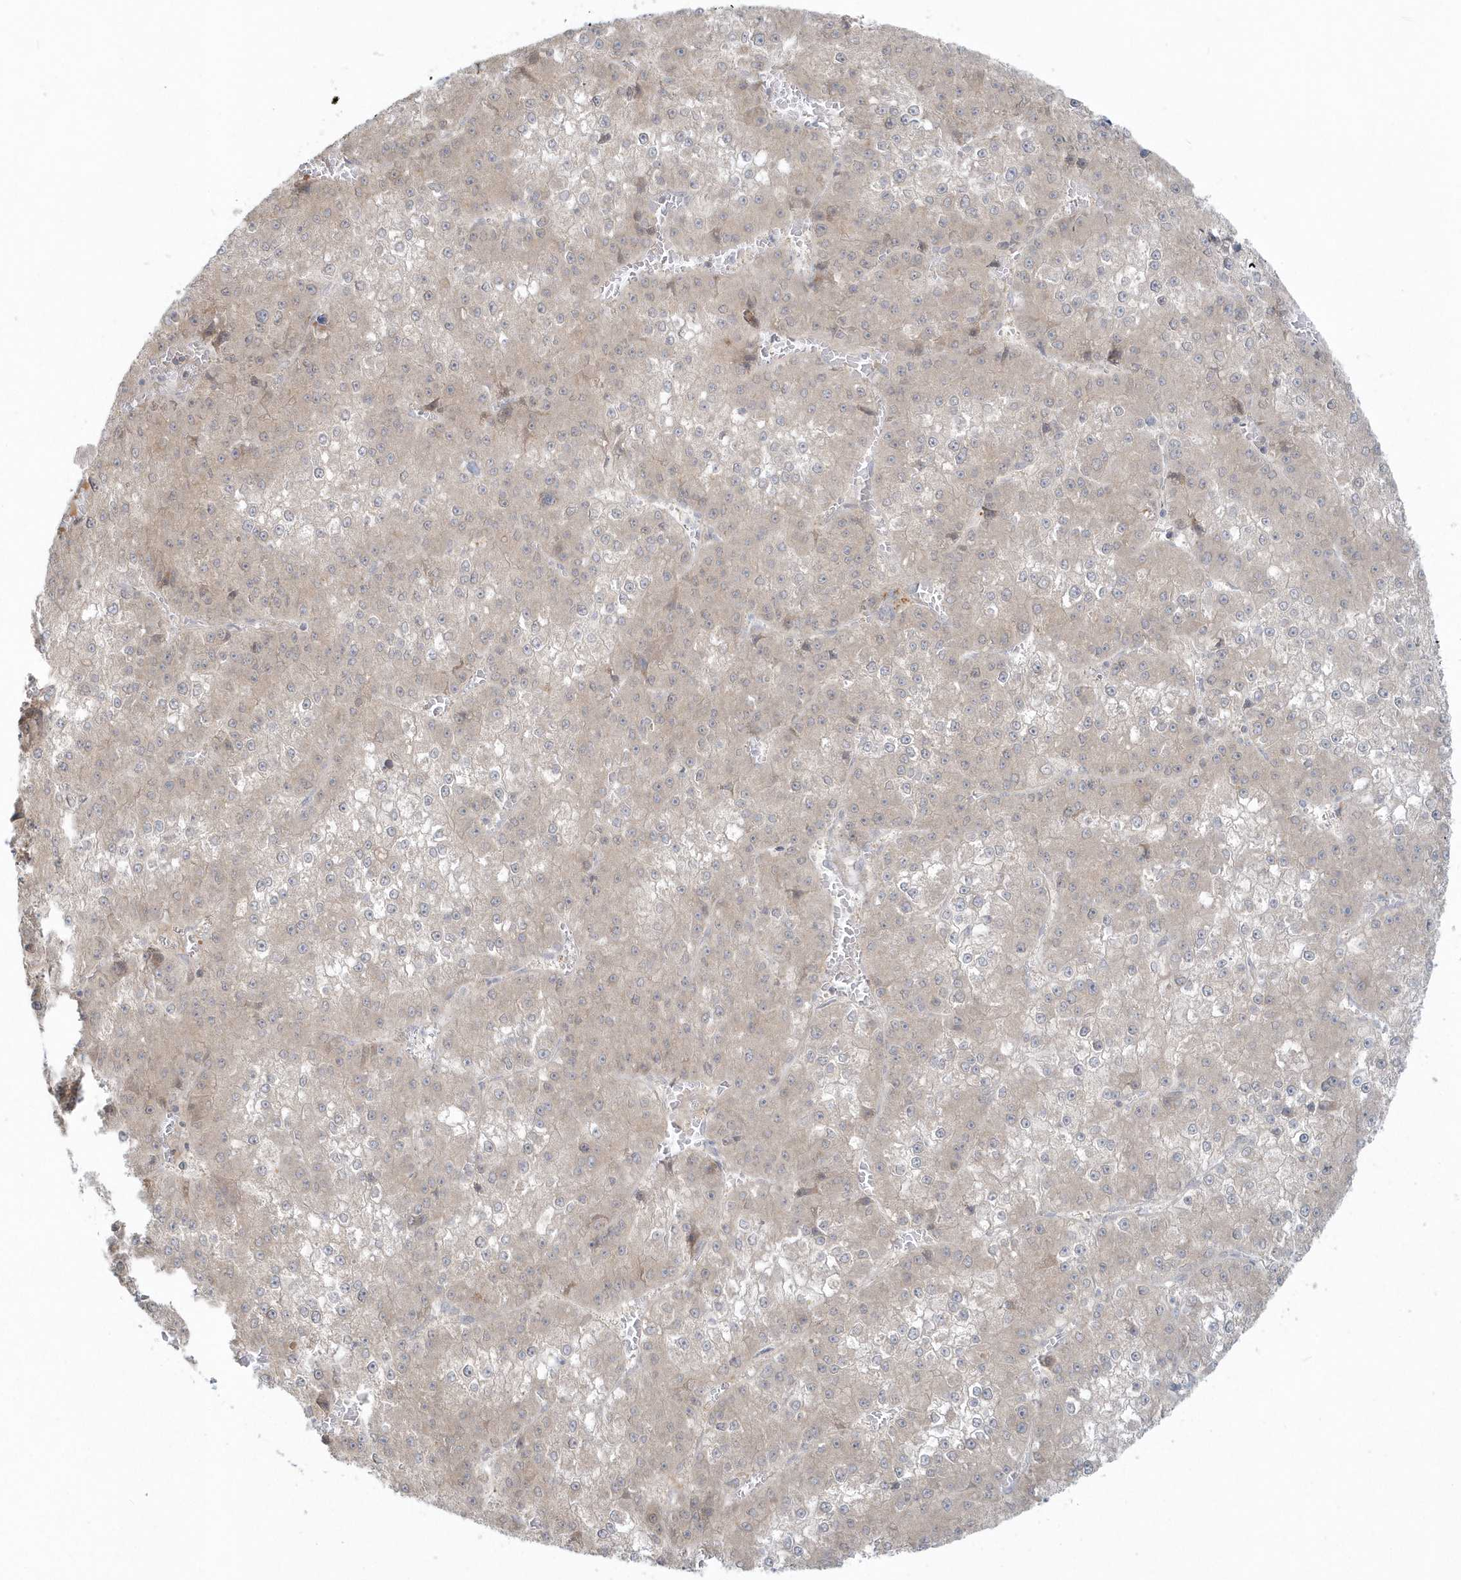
{"staining": {"intensity": "negative", "quantity": "none", "location": "none"}, "tissue": "liver cancer", "cell_type": "Tumor cells", "image_type": "cancer", "snomed": [{"axis": "morphology", "description": "Carcinoma, Hepatocellular, NOS"}, {"axis": "topography", "description": "Liver"}], "caption": "DAB (3,3'-diaminobenzidine) immunohistochemical staining of liver cancer shows no significant expression in tumor cells.", "gene": "BLTP3A", "patient": {"sex": "female", "age": 73}}